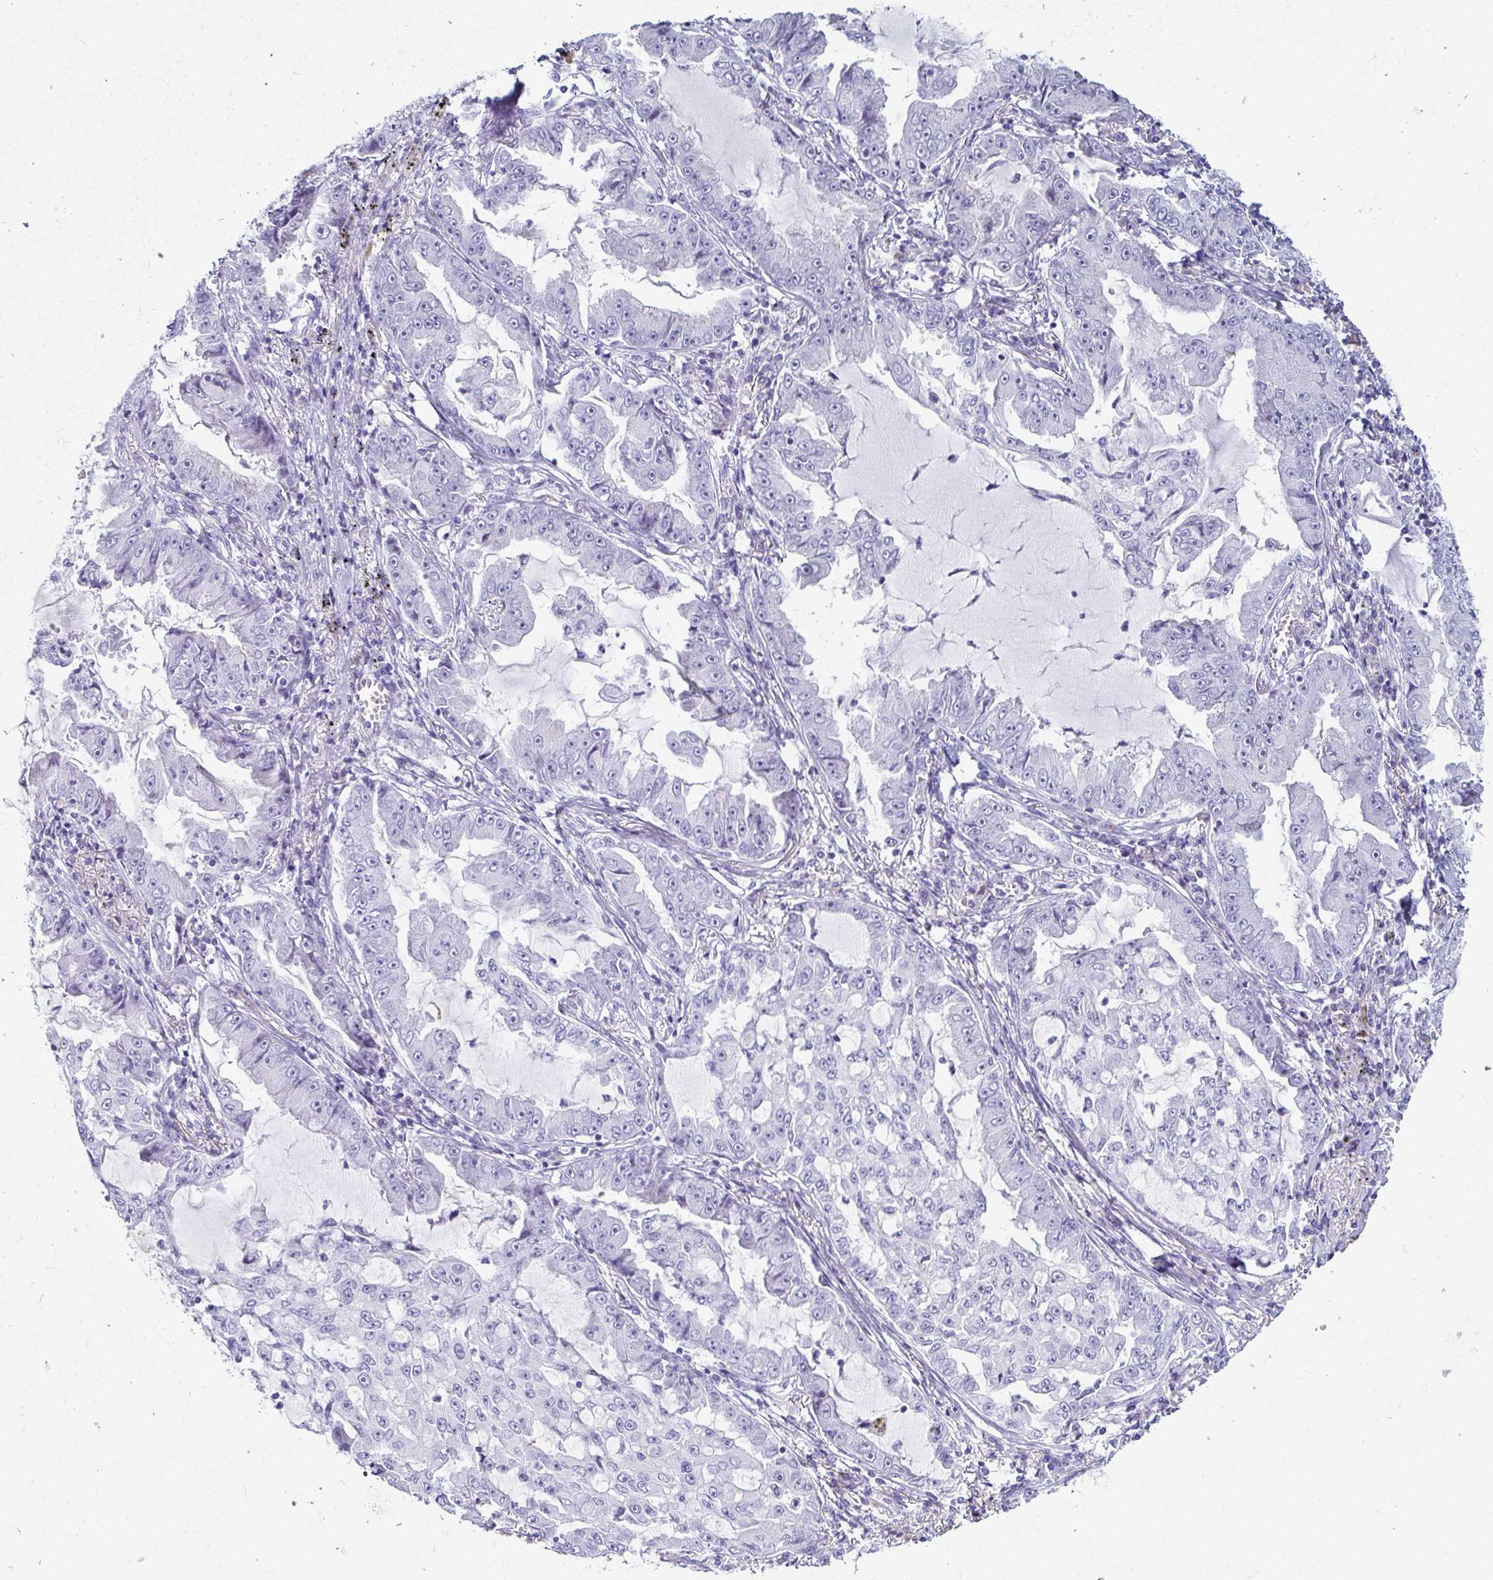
{"staining": {"intensity": "negative", "quantity": "none", "location": "none"}, "tissue": "lung cancer", "cell_type": "Tumor cells", "image_type": "cancer", "snomed": [{"axis": "morphology", "description": "Adenocarcinoma, NOS"}, {"axis": "topography", "description": "Lung"}], "caption": "Tumor cells are negative for protein expression in human adenocarcinoma (lung). (DAB (3,3'-diaminobenzidine) immunohistochemistry (IHC), high magnification).", "gene": "C4orf17", "patient": {"sex": "female", "age": 52}}